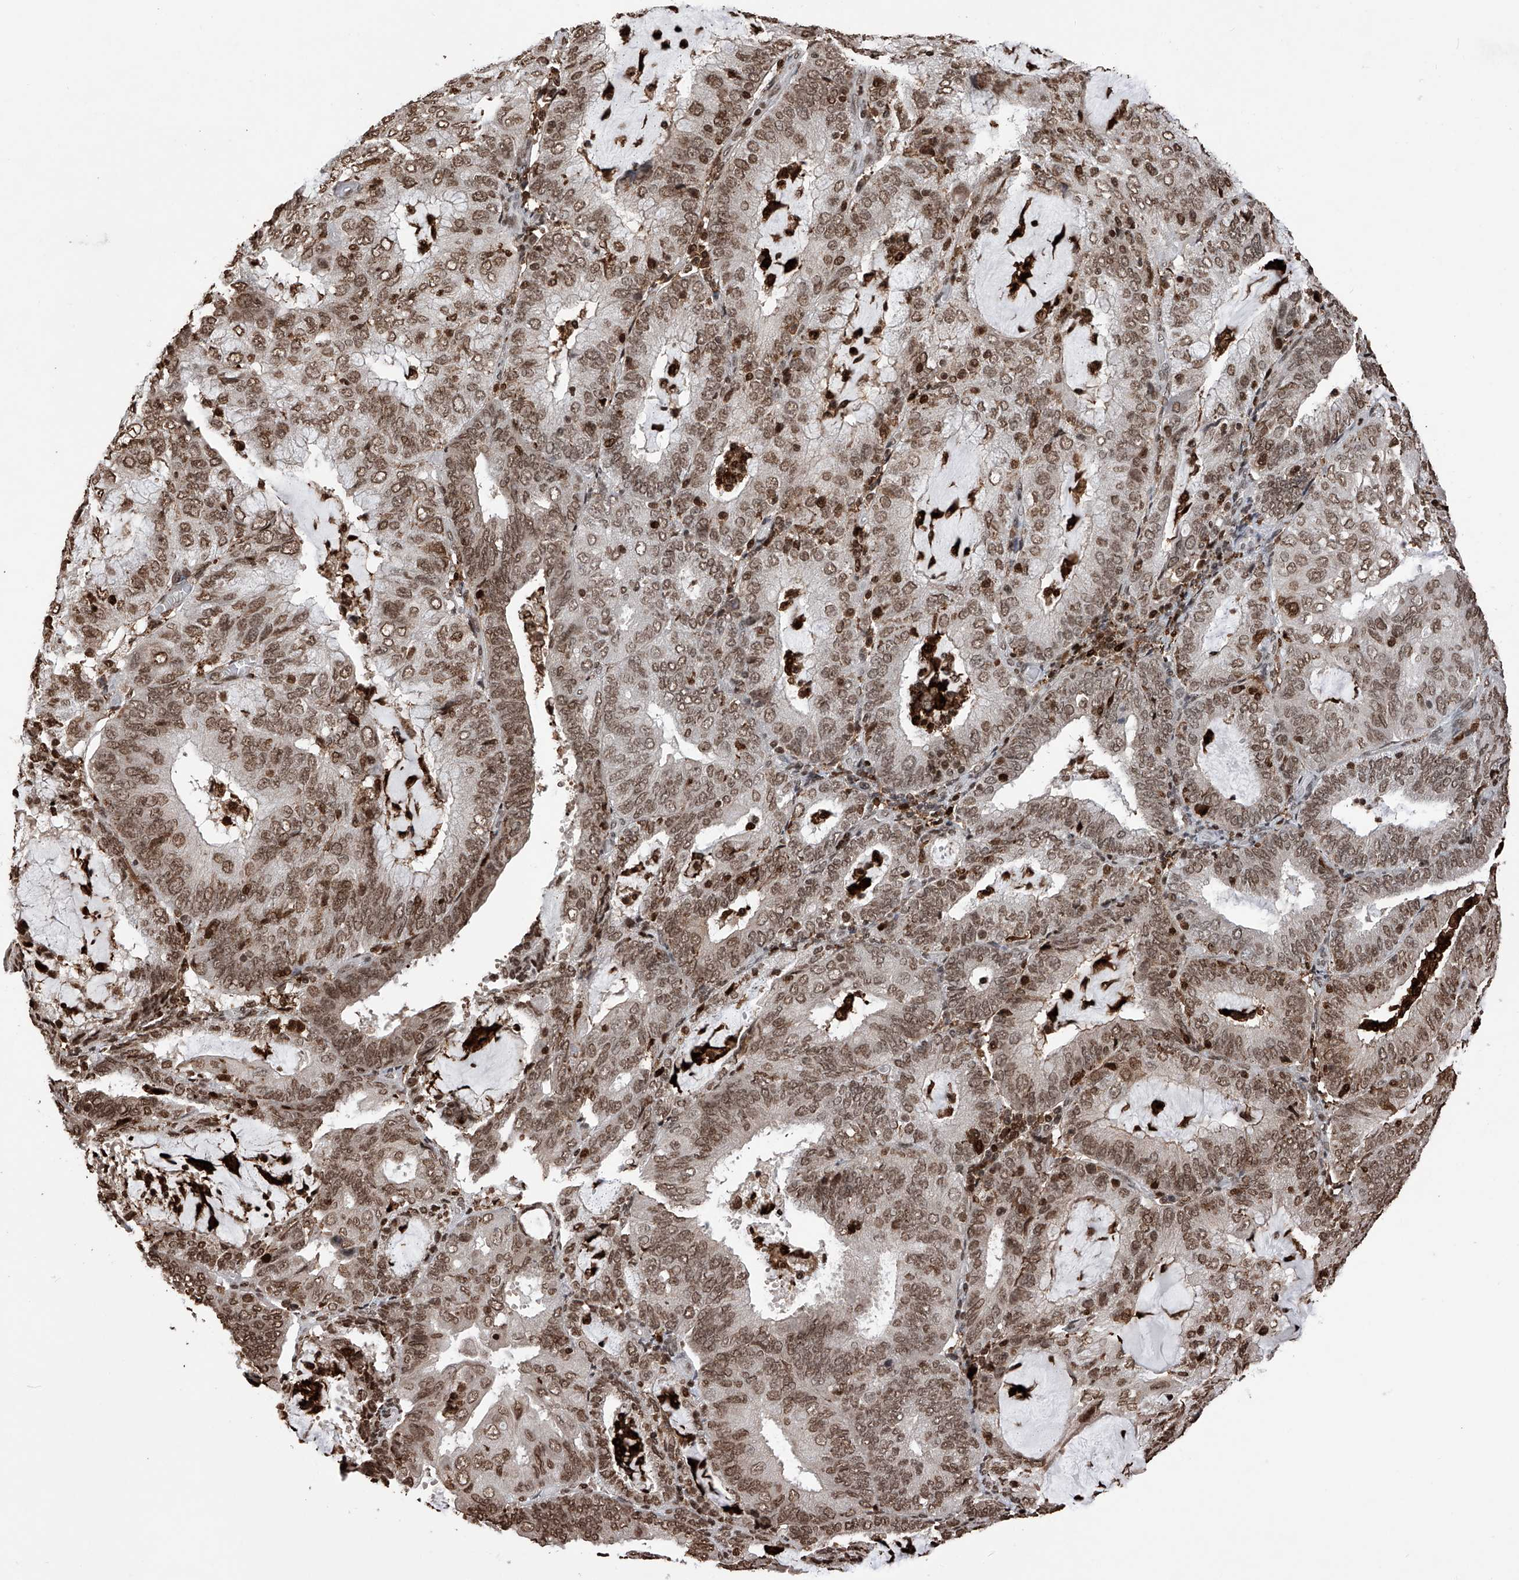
{"staining": {"intensity": "moderate", "quantity": ">75%", "location": "nuclear"}, "tissue": "endometrial cancer", "cell_type": "Tumor cells", "image_type": "cancer", "snomed": [{"axis": "morphology", "description": "Adenocarcinoma, NOS"}, {"axis": "topography", "description": "Endometrium"}], "caption": "This is a photomicrograph of IHC staining of endometrial adenocarcinoma, which shows moderate staining in the nuclear of tumor cells.", "gene": "CFAP410", "patient": {"sex": "female", "age": 81}}